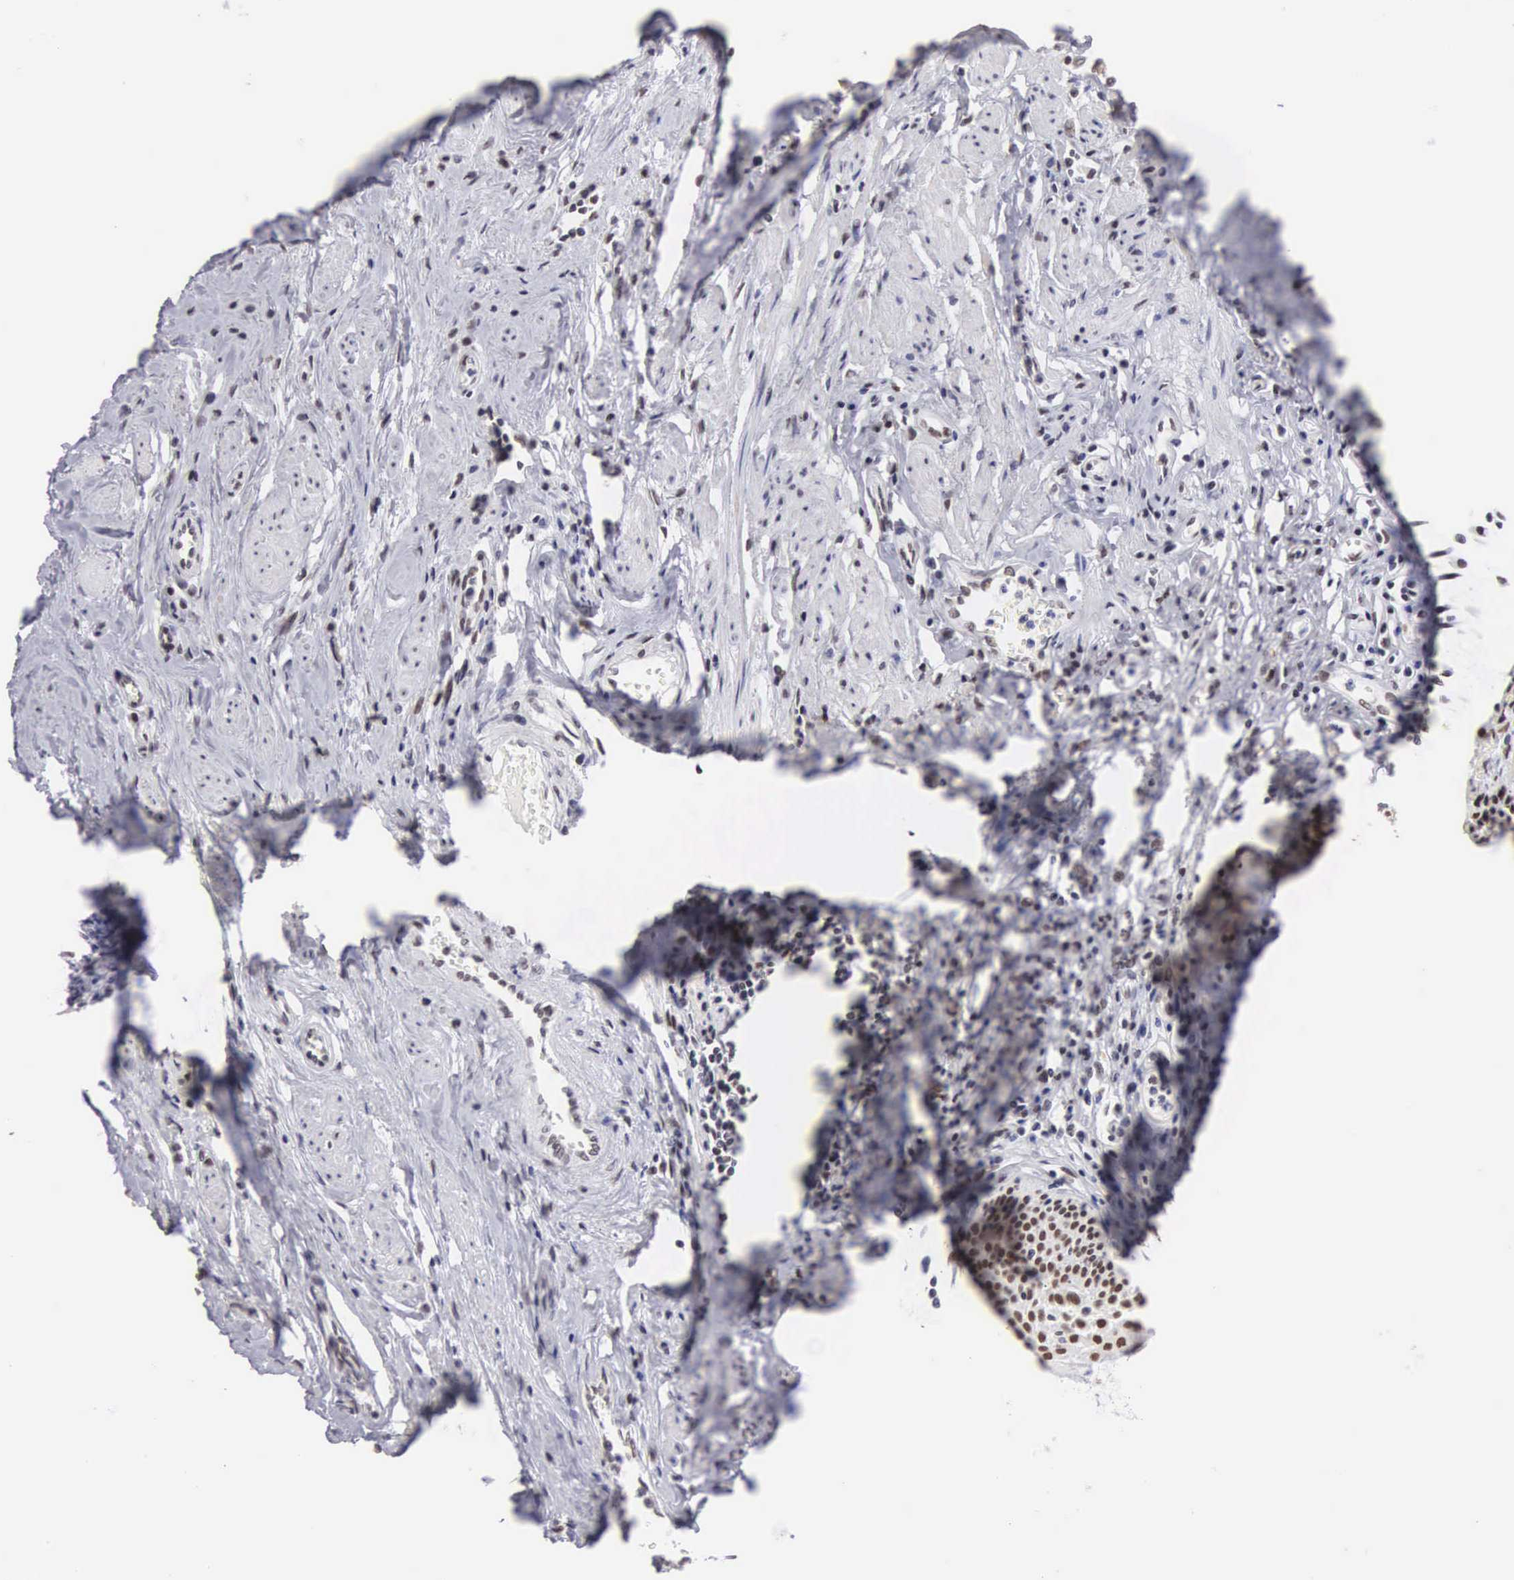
{"staining": {"intensity": "strong", "quantity": ">75%", "location": "nuclear"}, "tissue": "gallbladder", "cell_type": "Glandular cells", "image_type": "normal", "snomed": [{"axis": "morphology", "description": "Normal tissue, NOS"}, {"axis": "topography", "description": "Gallbladder"}], "caption": "Glandular cells display strong nuclear expression in approximately >75% of cells in benign gallbladder.", "gene": "CSTF2", "patient": {"sex": "male", "age": 28}}